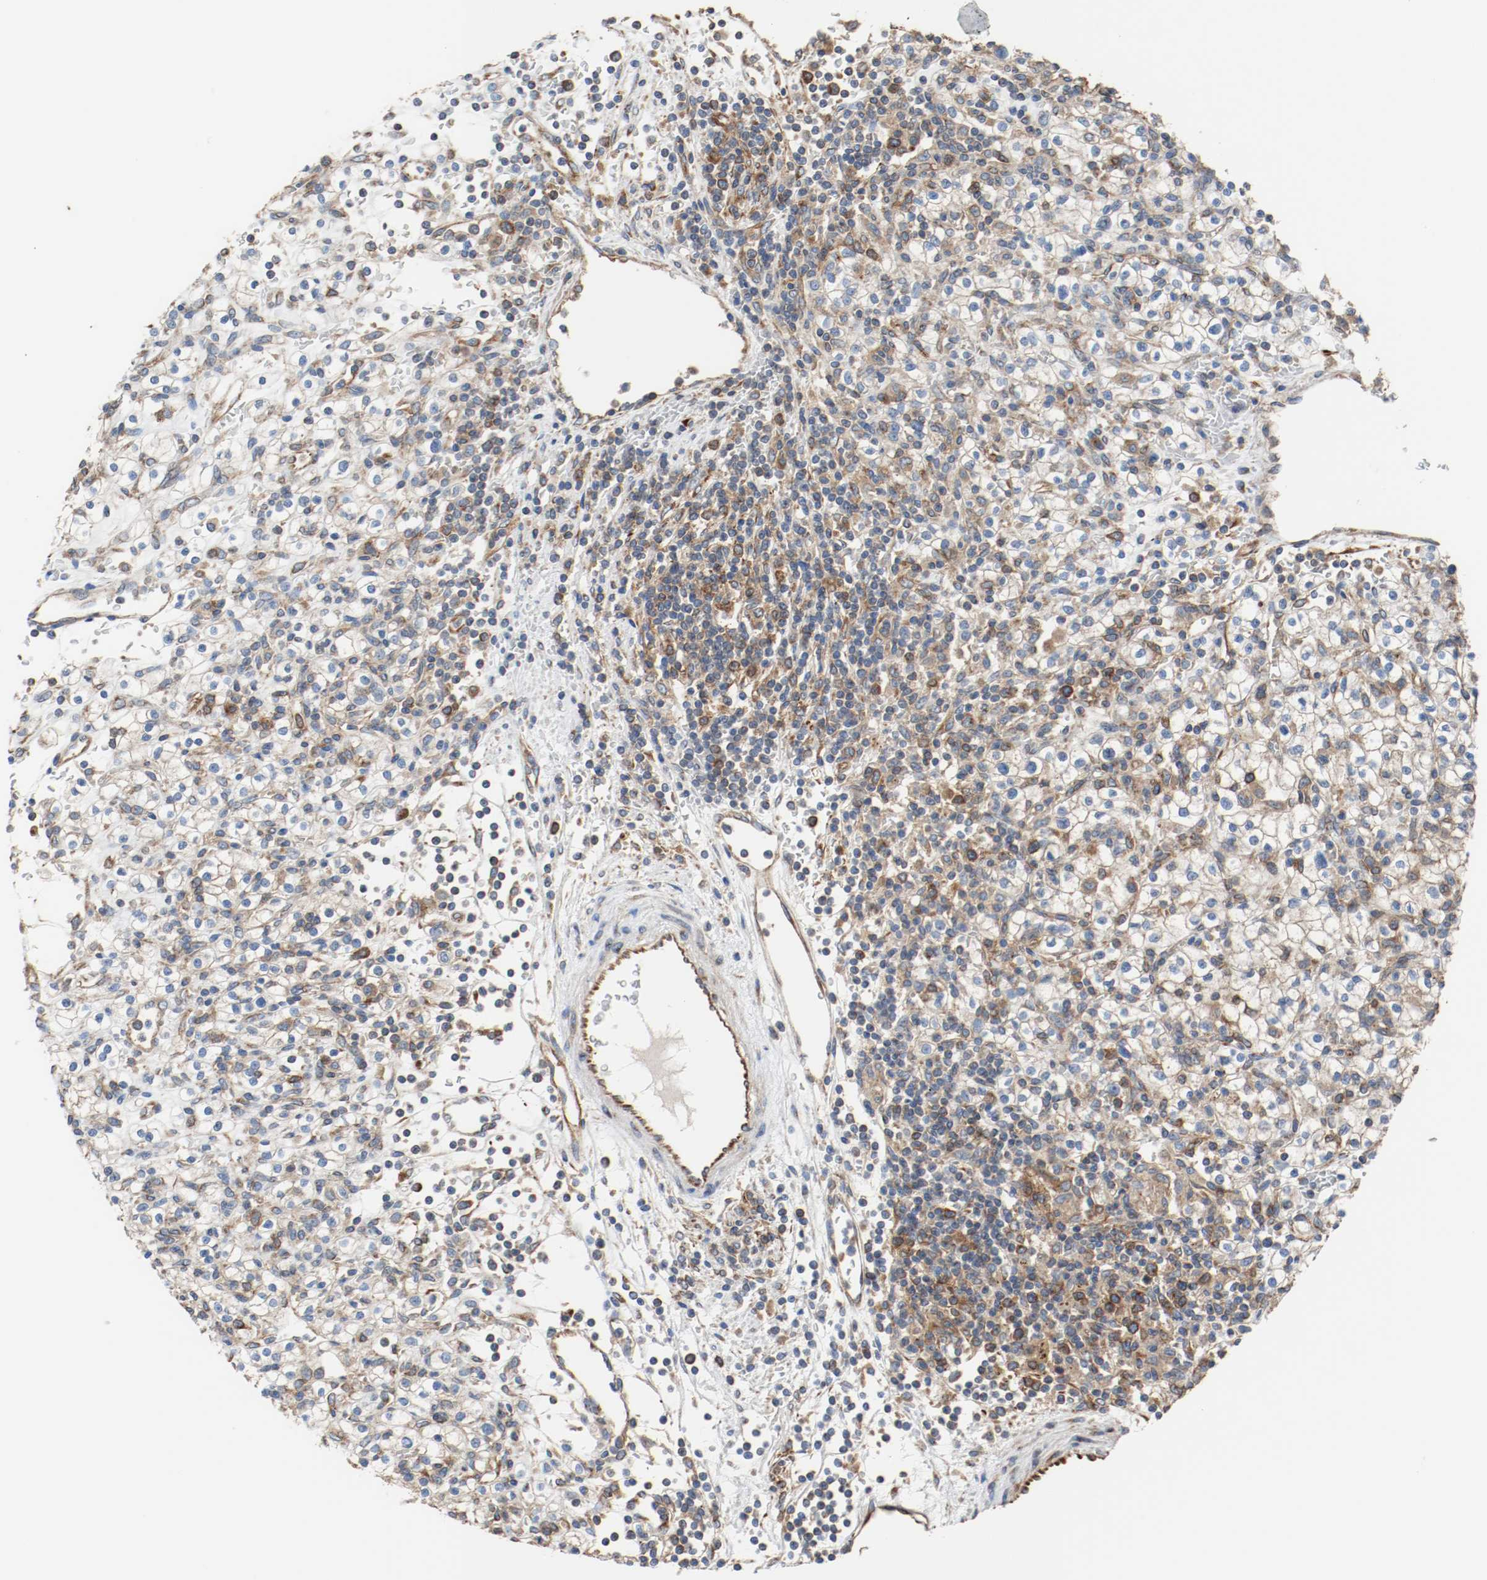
{"staining": {"intensity": "moderate", "quantity": ">75%", "location": "cytoplasmic/membranous"}, "tissue": "renal cancer", "cell_type": "Tumor cells", "image_type": "cancer", "snomed": [{"axis": "morphology", "description": "Normal tissue, NOS"}, {"axis": "morphology", "description": "Adenocarcinoma, NOS"}, {"axis": "topography", "description": "Kidney"}], "caption": "High-power microscopy captured an immunohistochemistry (IHC) histopathology image of renal cancer, revealing moderate cytoplasmic/membranous expression in about >75% of tumor cells.", "gene": "TUBA3D", "patient": {"sex": "female", "age": 55}}